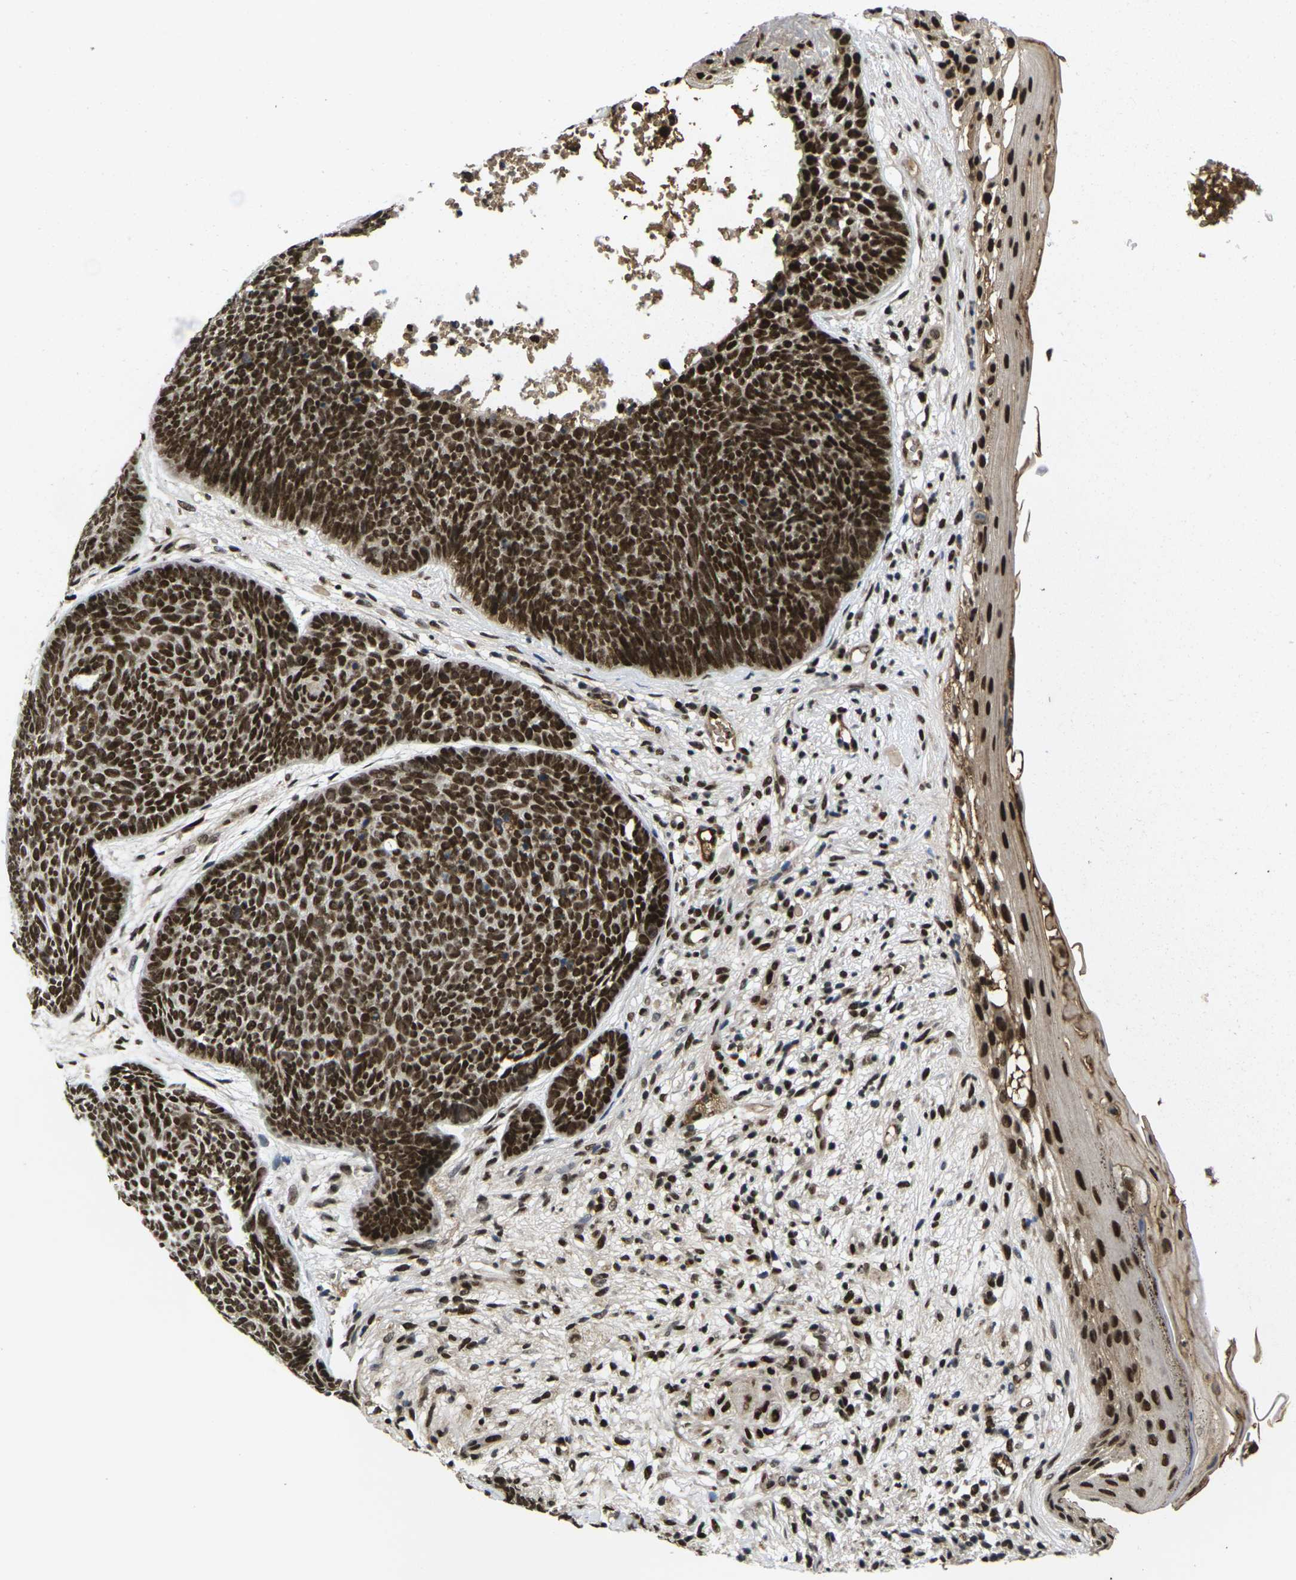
{"staining": {"intensity": "strong", "quantity": ">75%", "location": "nuclear"}, "tissue": "skin cancer", "cell_type": "Tumor cells", "image_type": "cancer", "snomed": [{"axis": "morphology", "description": "Basal cell carcinoma"}, {"axis": "topography", "description": "Skin"}], "caption": "This photomicrograph exhibits immunohistochemistry (IHC) staining of human basal cell carcinoma (skin), with high strong nuclear expression in approximately >75% of tumor cells.", "gene": "GTF2E1", "patient": {"sex": "female", "age": 70}}